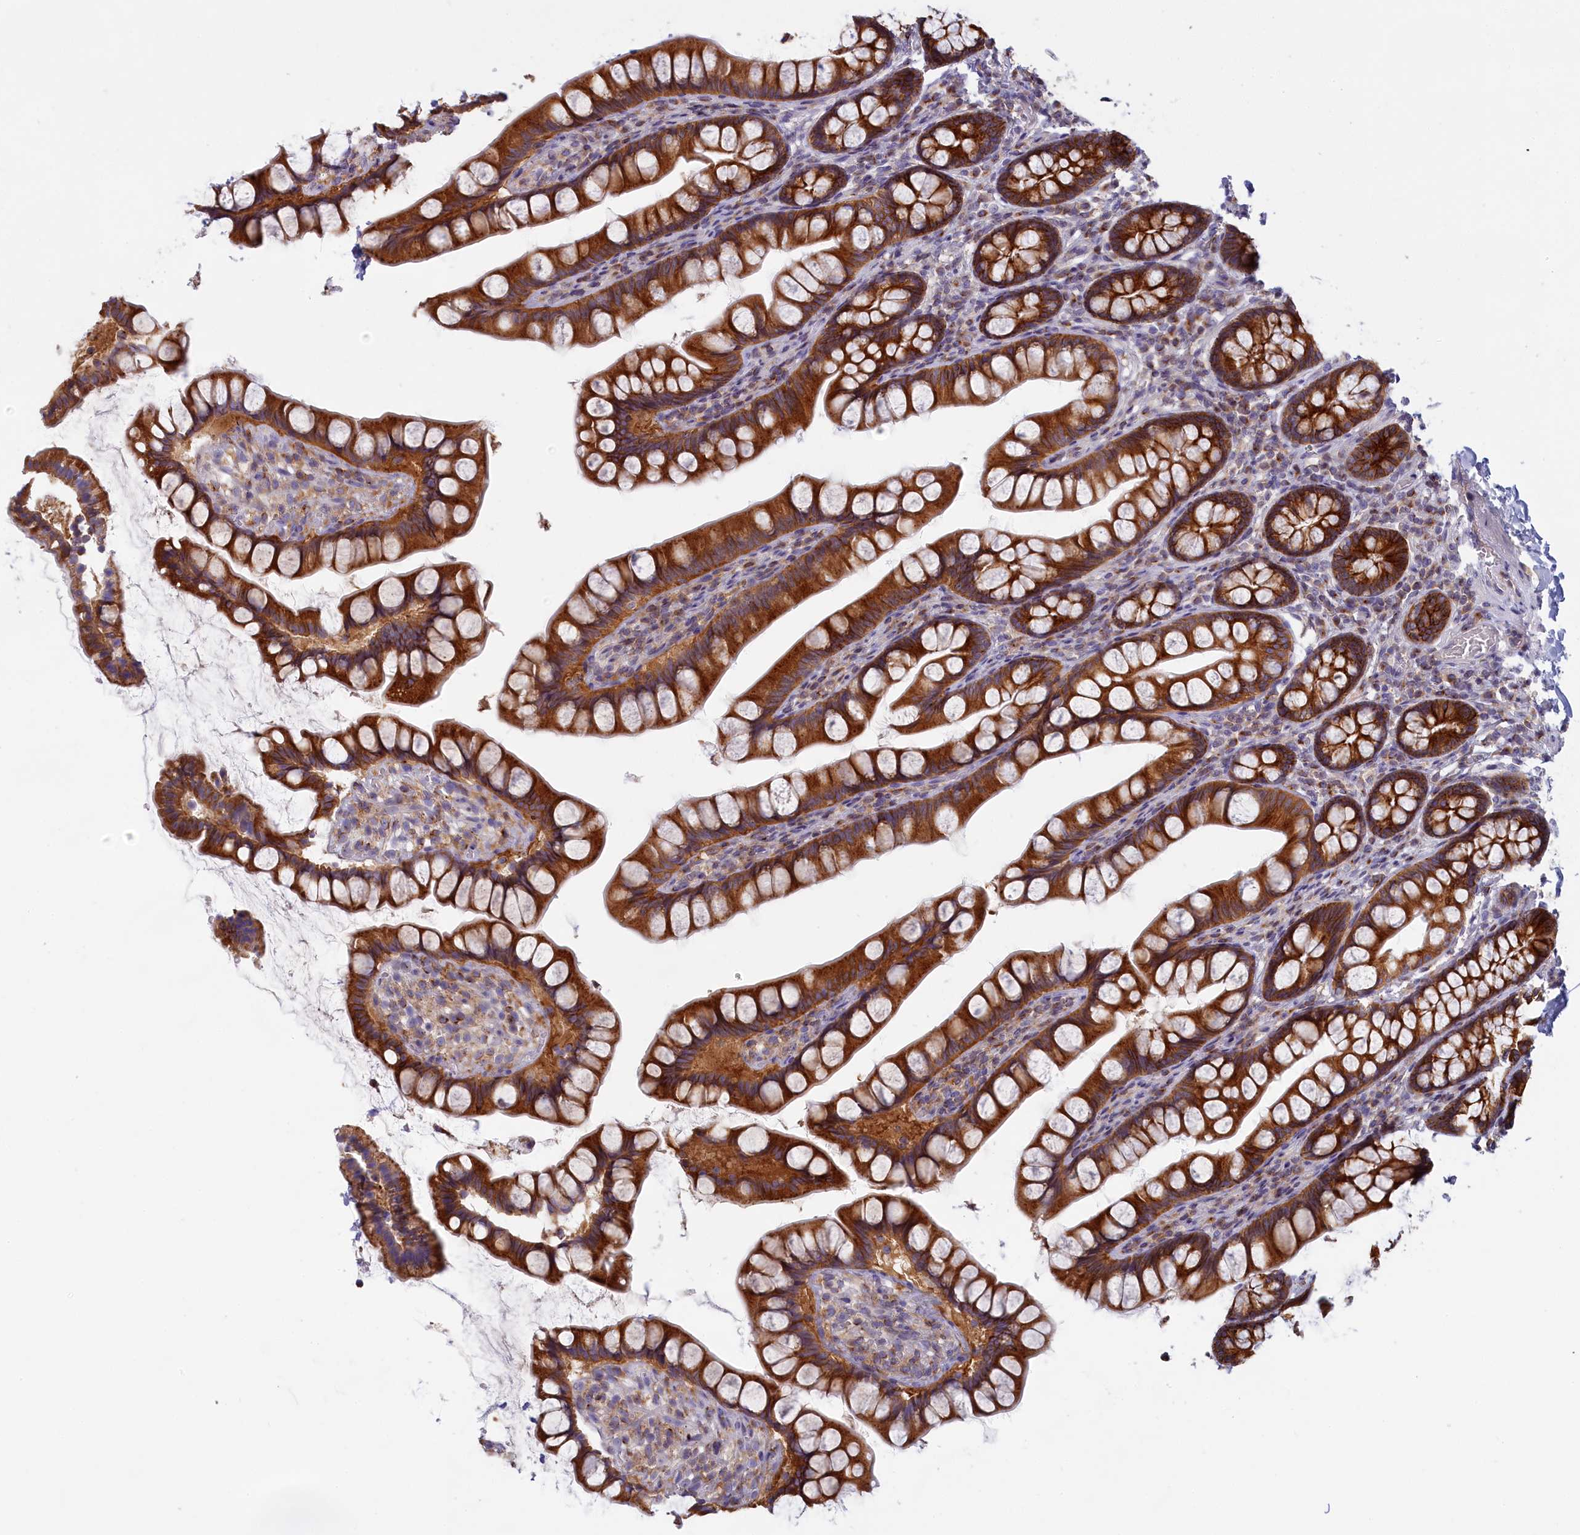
{"staining": {"intensity": "strong", "quantity": ">75%", "location": "cytoplasmic/membranous"}, "tissue": "small intestine", "cell_type": "Glandular cells", "image_type": "normal", "snomed": [{"axis": "morphology", "description": "Normal tissue, NOS"}, {"axis": "topography", "description": "Small intestine"}], "caption": "Human small intestine stained for a protein (brown) reveals strong cytoplasmic/membranous positive positivity in approximately >75% of glandular cells.", "gene": "NOL10", "patient": {"sex": "male", "age": 70}}